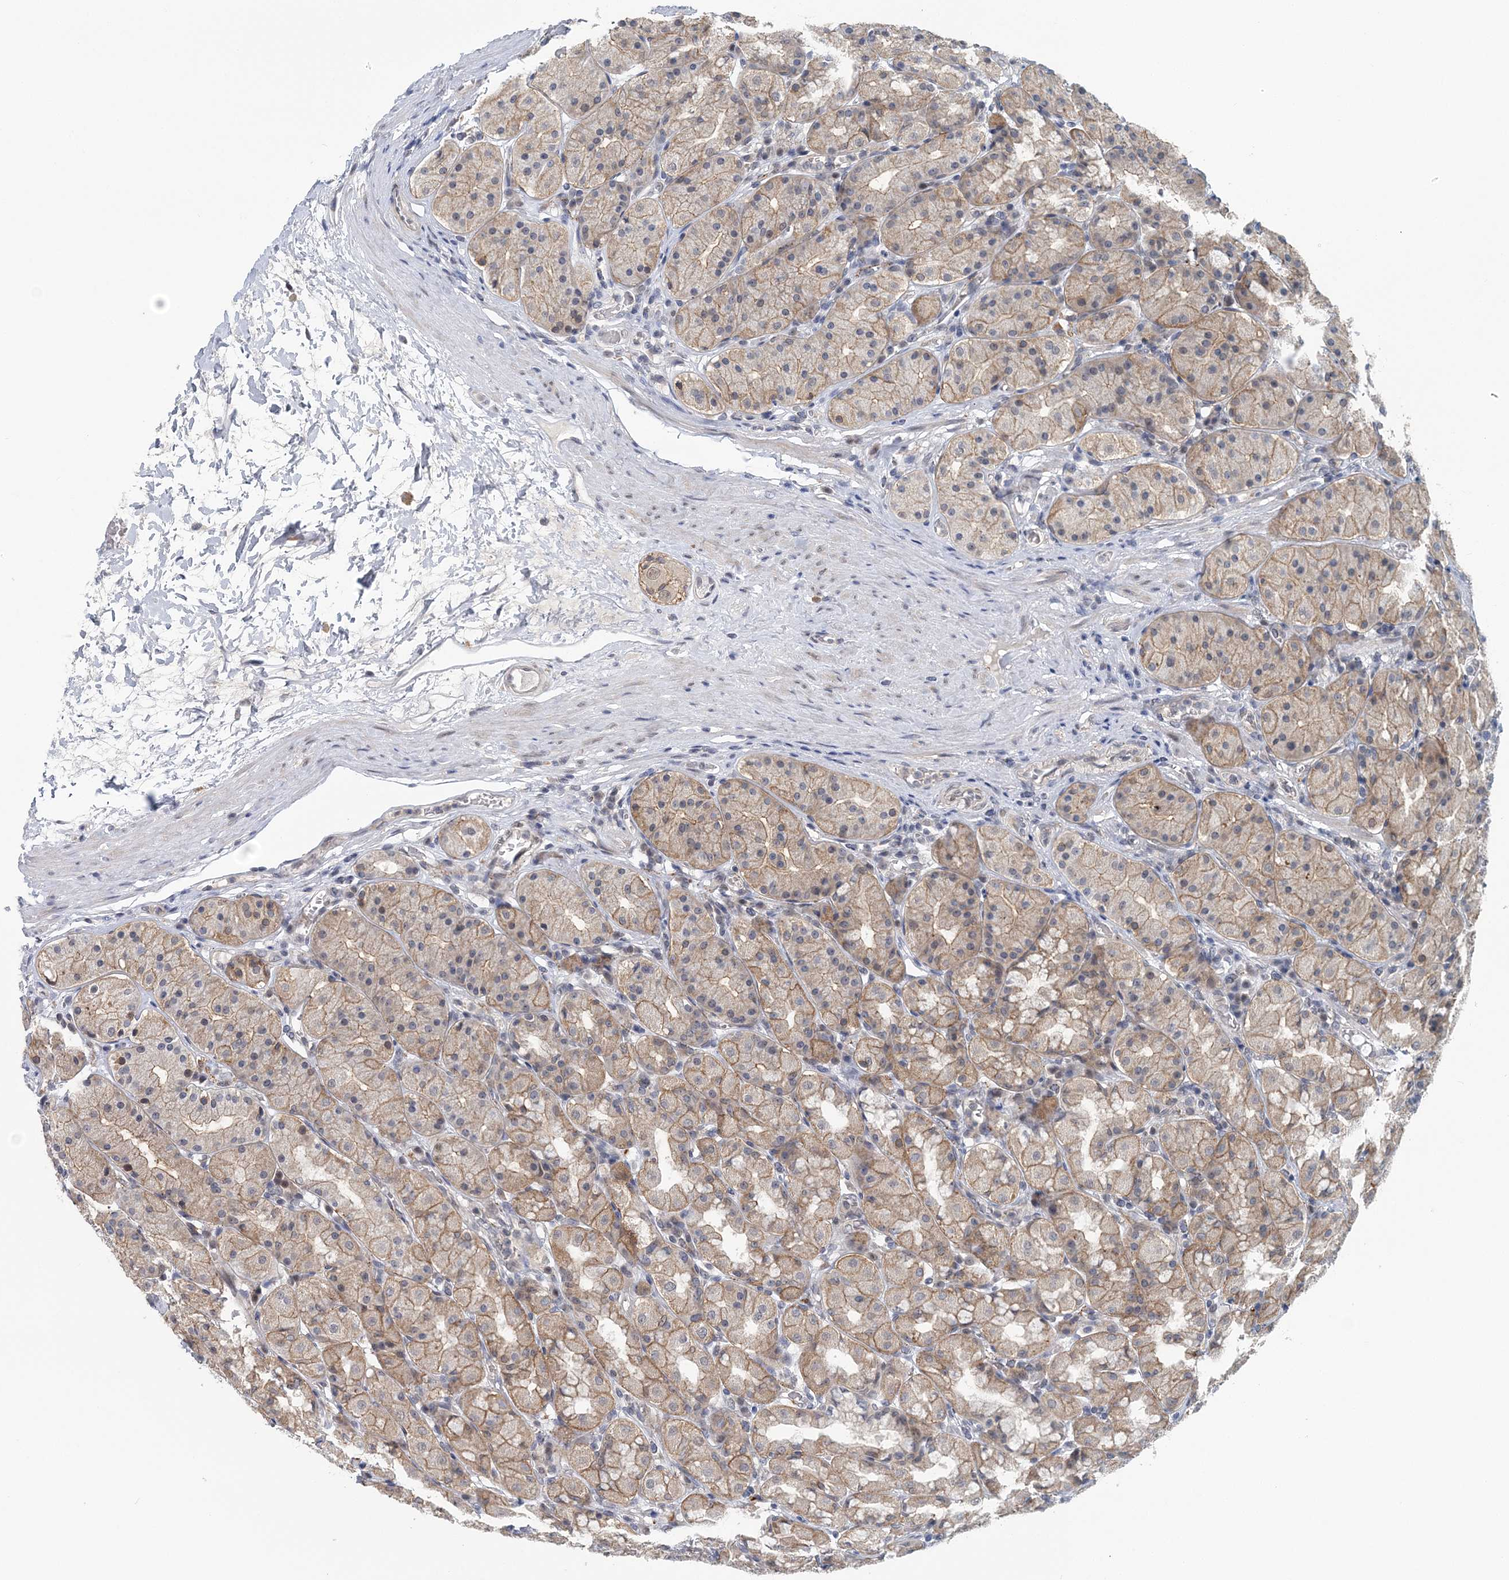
{"staining": {"intensity": "moderate", "quantity": "25%-75%", "location": "cytoplasmic/membranous"}, "tissue": "stomach", "cell_type": "Glandular cells", "image_type": "normal", "snomed": [{"axis": "morphology", "description": "Normal tissue, NOS"}, {"axis": "topography", "description": "Stomach, lower"}], "caption": "A brown stain highlights moderate cytoplasmic/membranous positivity of a protein in glandular cells of benign stomach.", "gene": "HYCC2", "patient": {"sex": "female", "age": 56}}